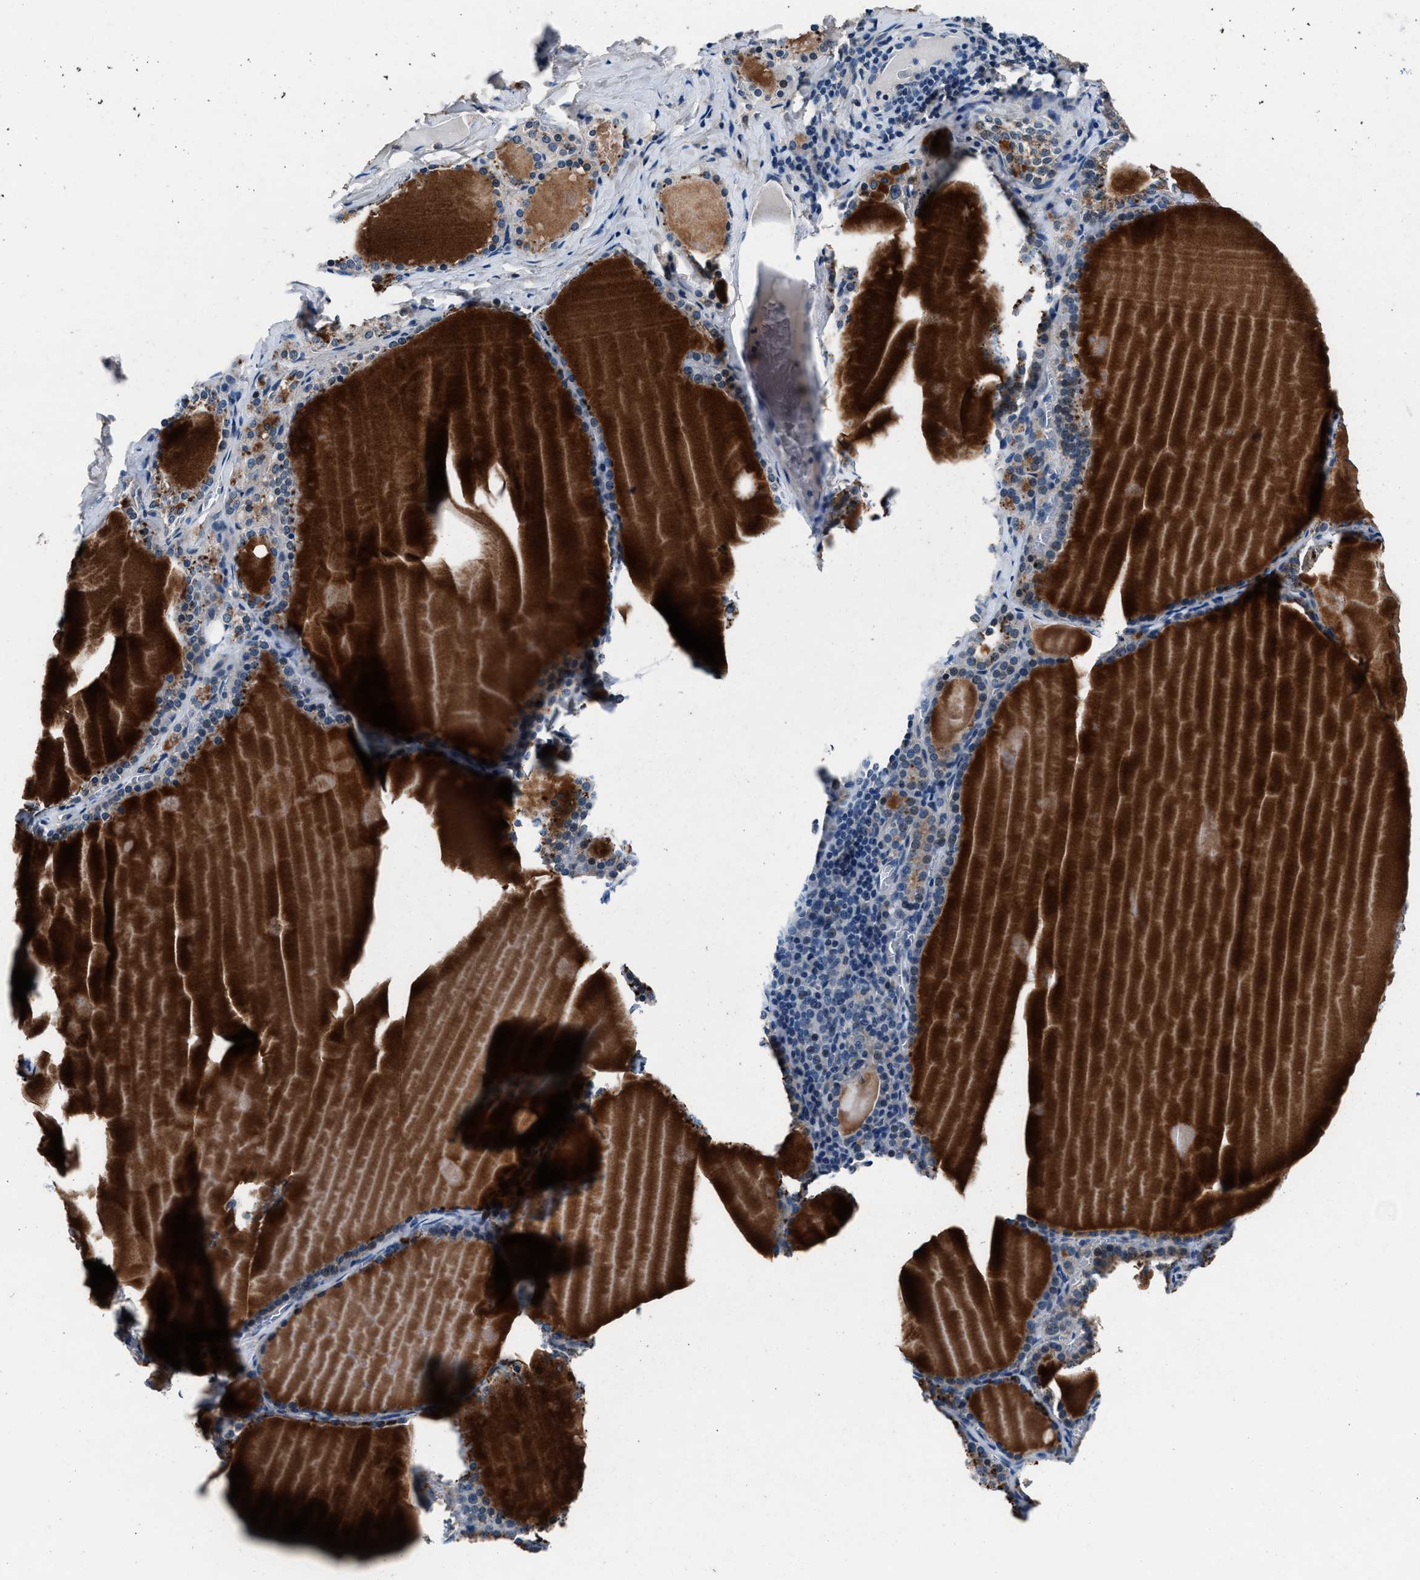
{"staining": {"intensity": "negative", "quantity": "none", "location": "none"}, "tissue": "thyroid gland", "cell_type": "Glandular cells", "image_type": "normal", "snomed": [{"axis": "morphology", "description": "Normal tissue, NOS"}, {"axis": "topography", "description": "Thyroid gland"}], "caption": "DAB immunohistochemical staining of unremarkable thyroid gland reveals no significant positivity in glandular cells.", "gene": "DENND6B", "patient": {"sex": "male", "age": 56}}